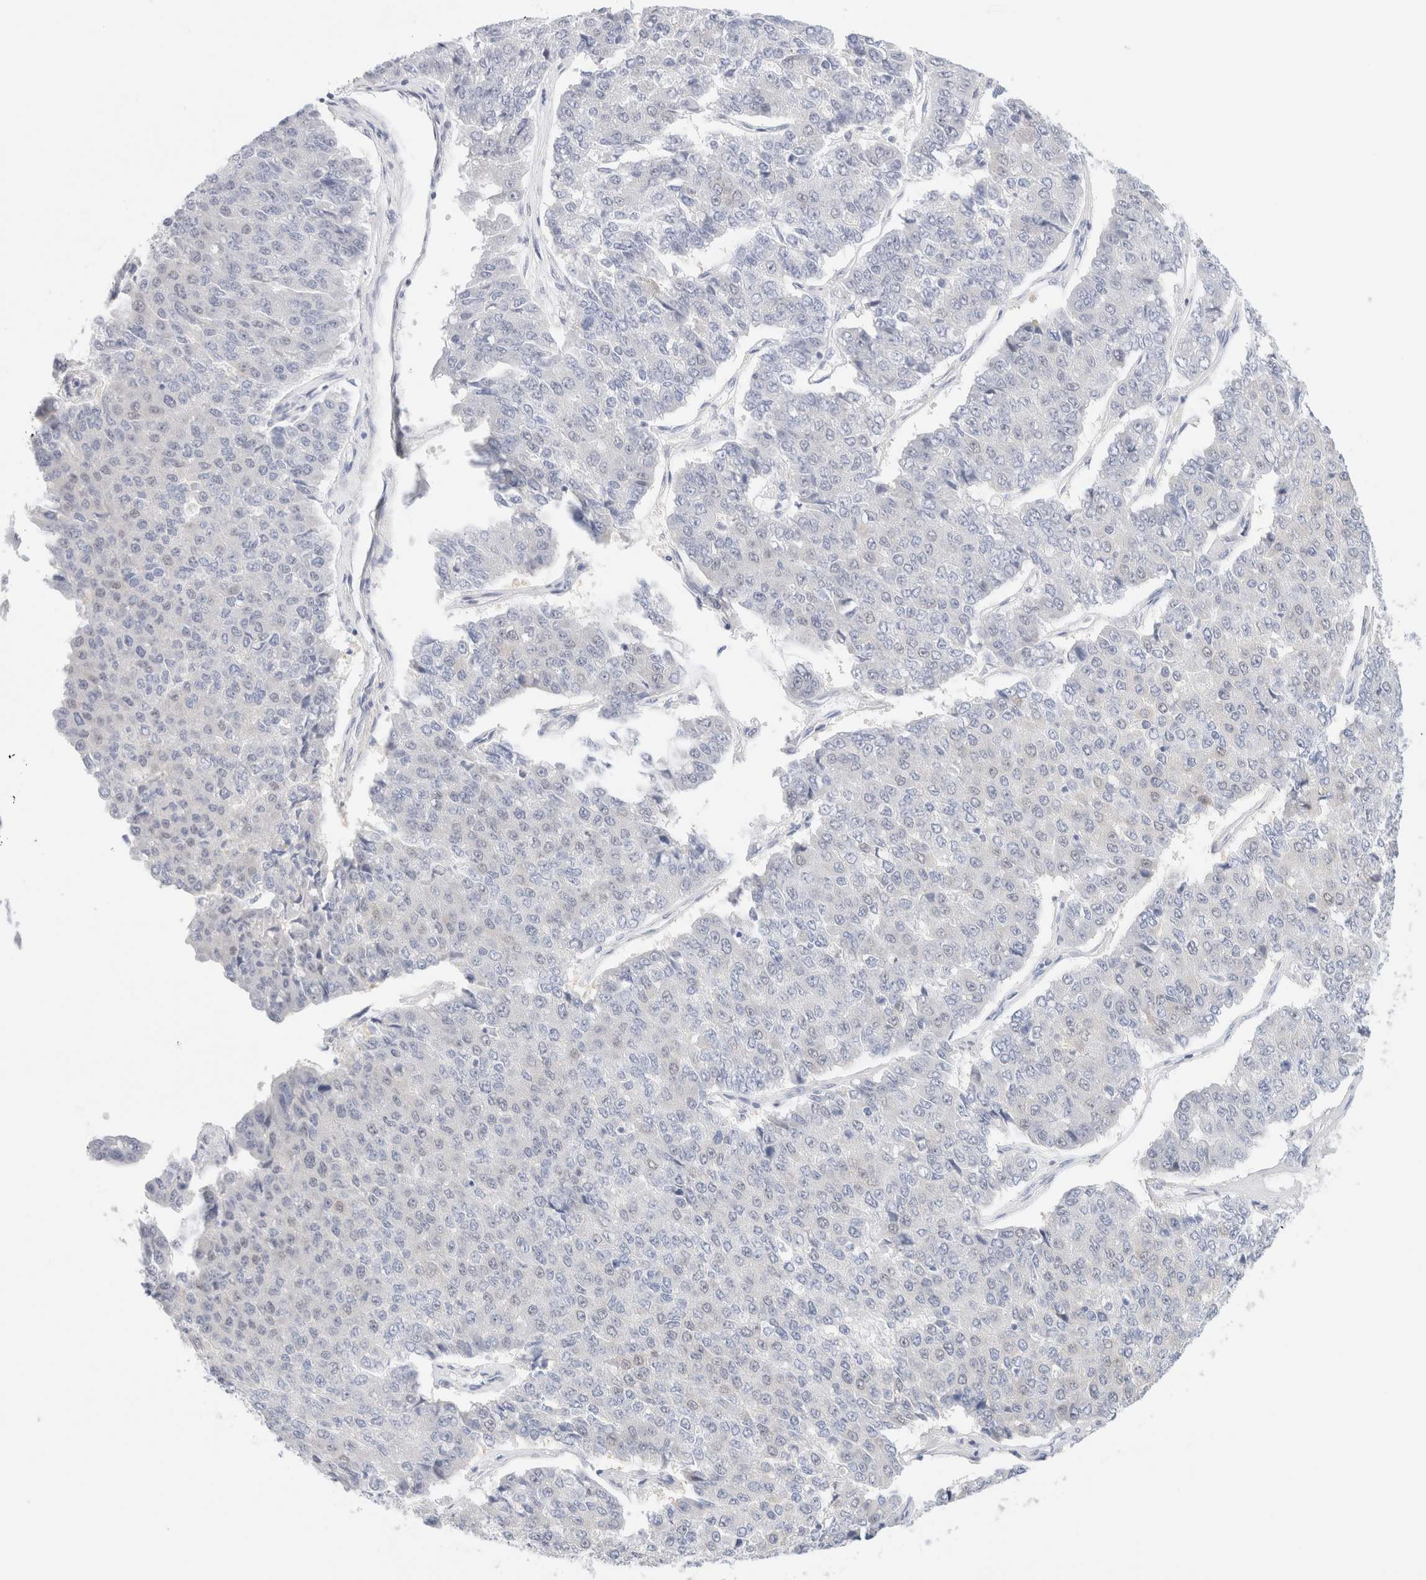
{"staining": {"intensity": "negative", "quantity": "none", "location": "none"}, "tissue": "pancreatic cancer", "cell_type": "Tumor cells", "image_type": "cancer", "snomed": [{"axis": "morphology", "description": "Adenocarcinoma, NOS"}, {"axis": "topography", "description": "Pancreas"}], "caption": "Immunohistochemistry (IHC) of human adenocarcinoma (pancreatic) reveals no positivity in tumor cells.", "gene": "DPYS", "patient": {"sex": "male", "age": 50}}